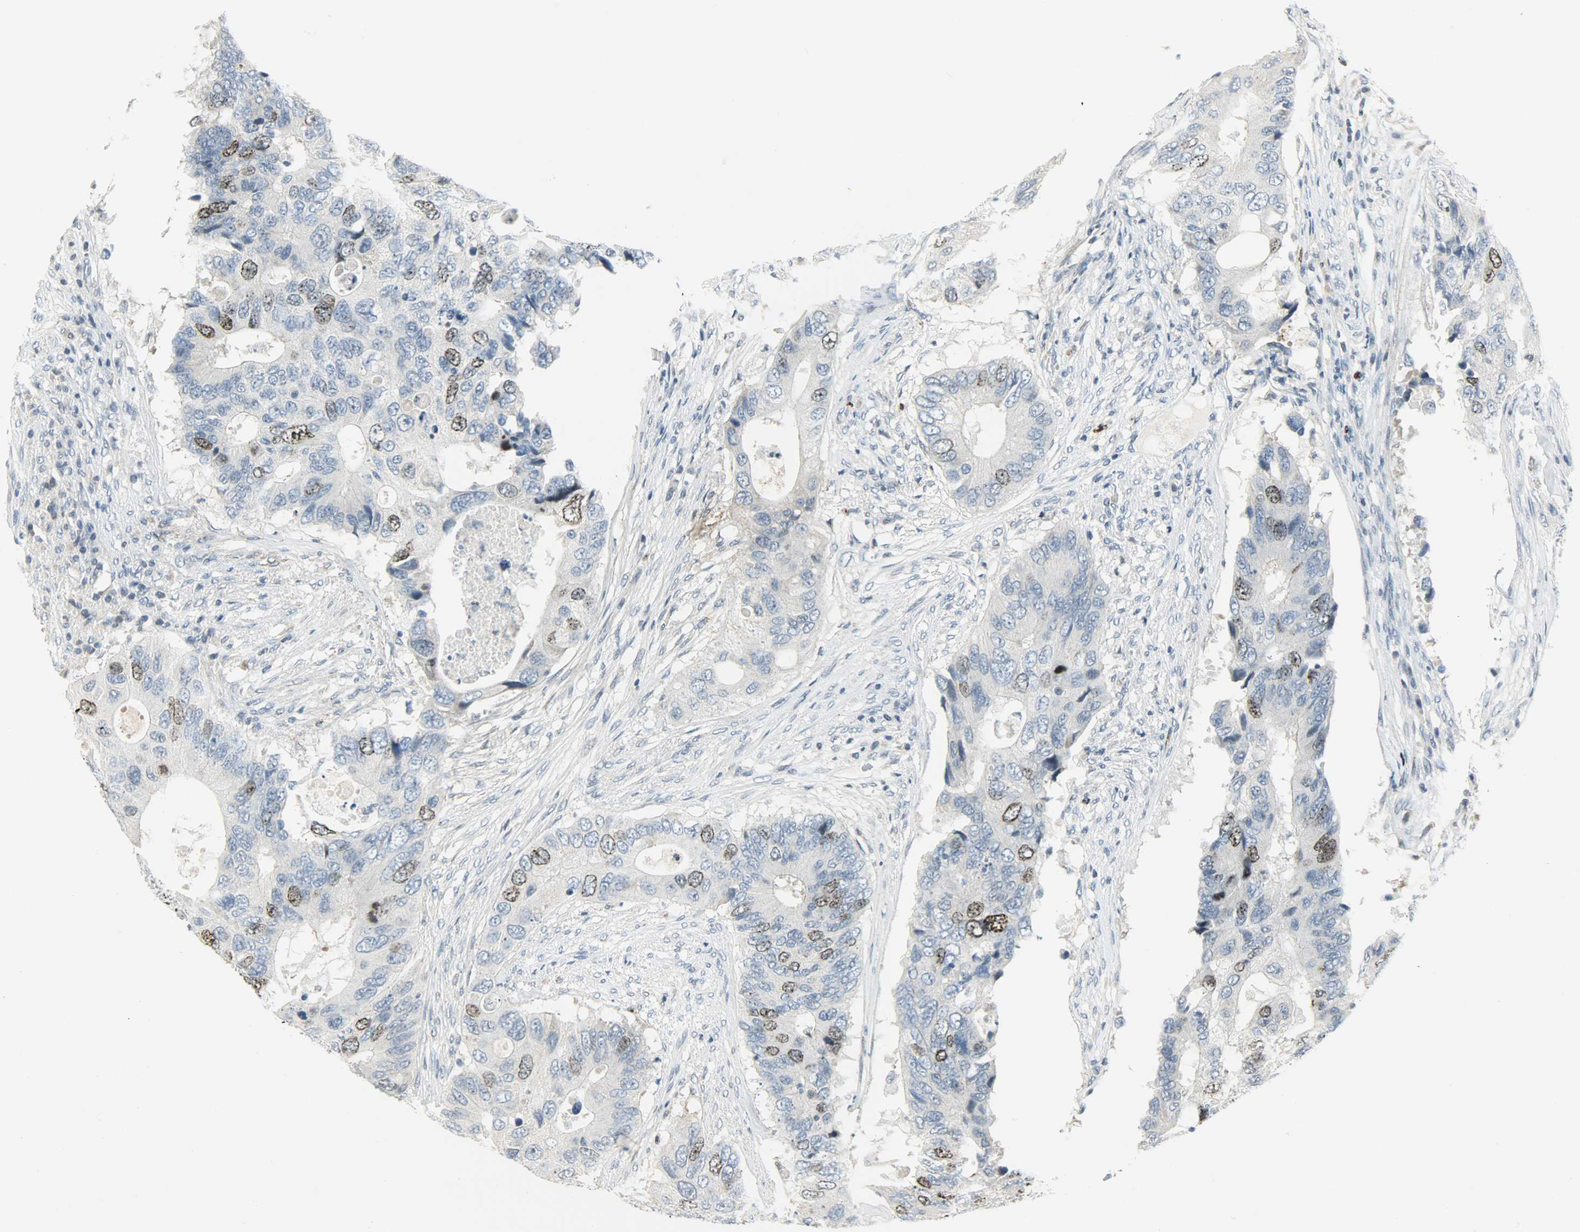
{"staining": {"intensity": "moderate", "quantity": "25%-75%", "location": "nuclear"}, "tissue": "colorectal cancer", "cell_type": "Tumor cells", "image_type": "cancer", "snomed": [{"axis": "morphology", "description": "Adenocarcinoma, NOS"}, {"axis": "topography", "description": "Colon"}], "caption": "A high-resolution photomicrograph shows IHC staining of colorectal adenocarcinoma, which shows moderate nuclear expression in about 25%-75% of tumor cells.", "gene": "AURKB", "patient": {"sex": "male", "age": 71}}